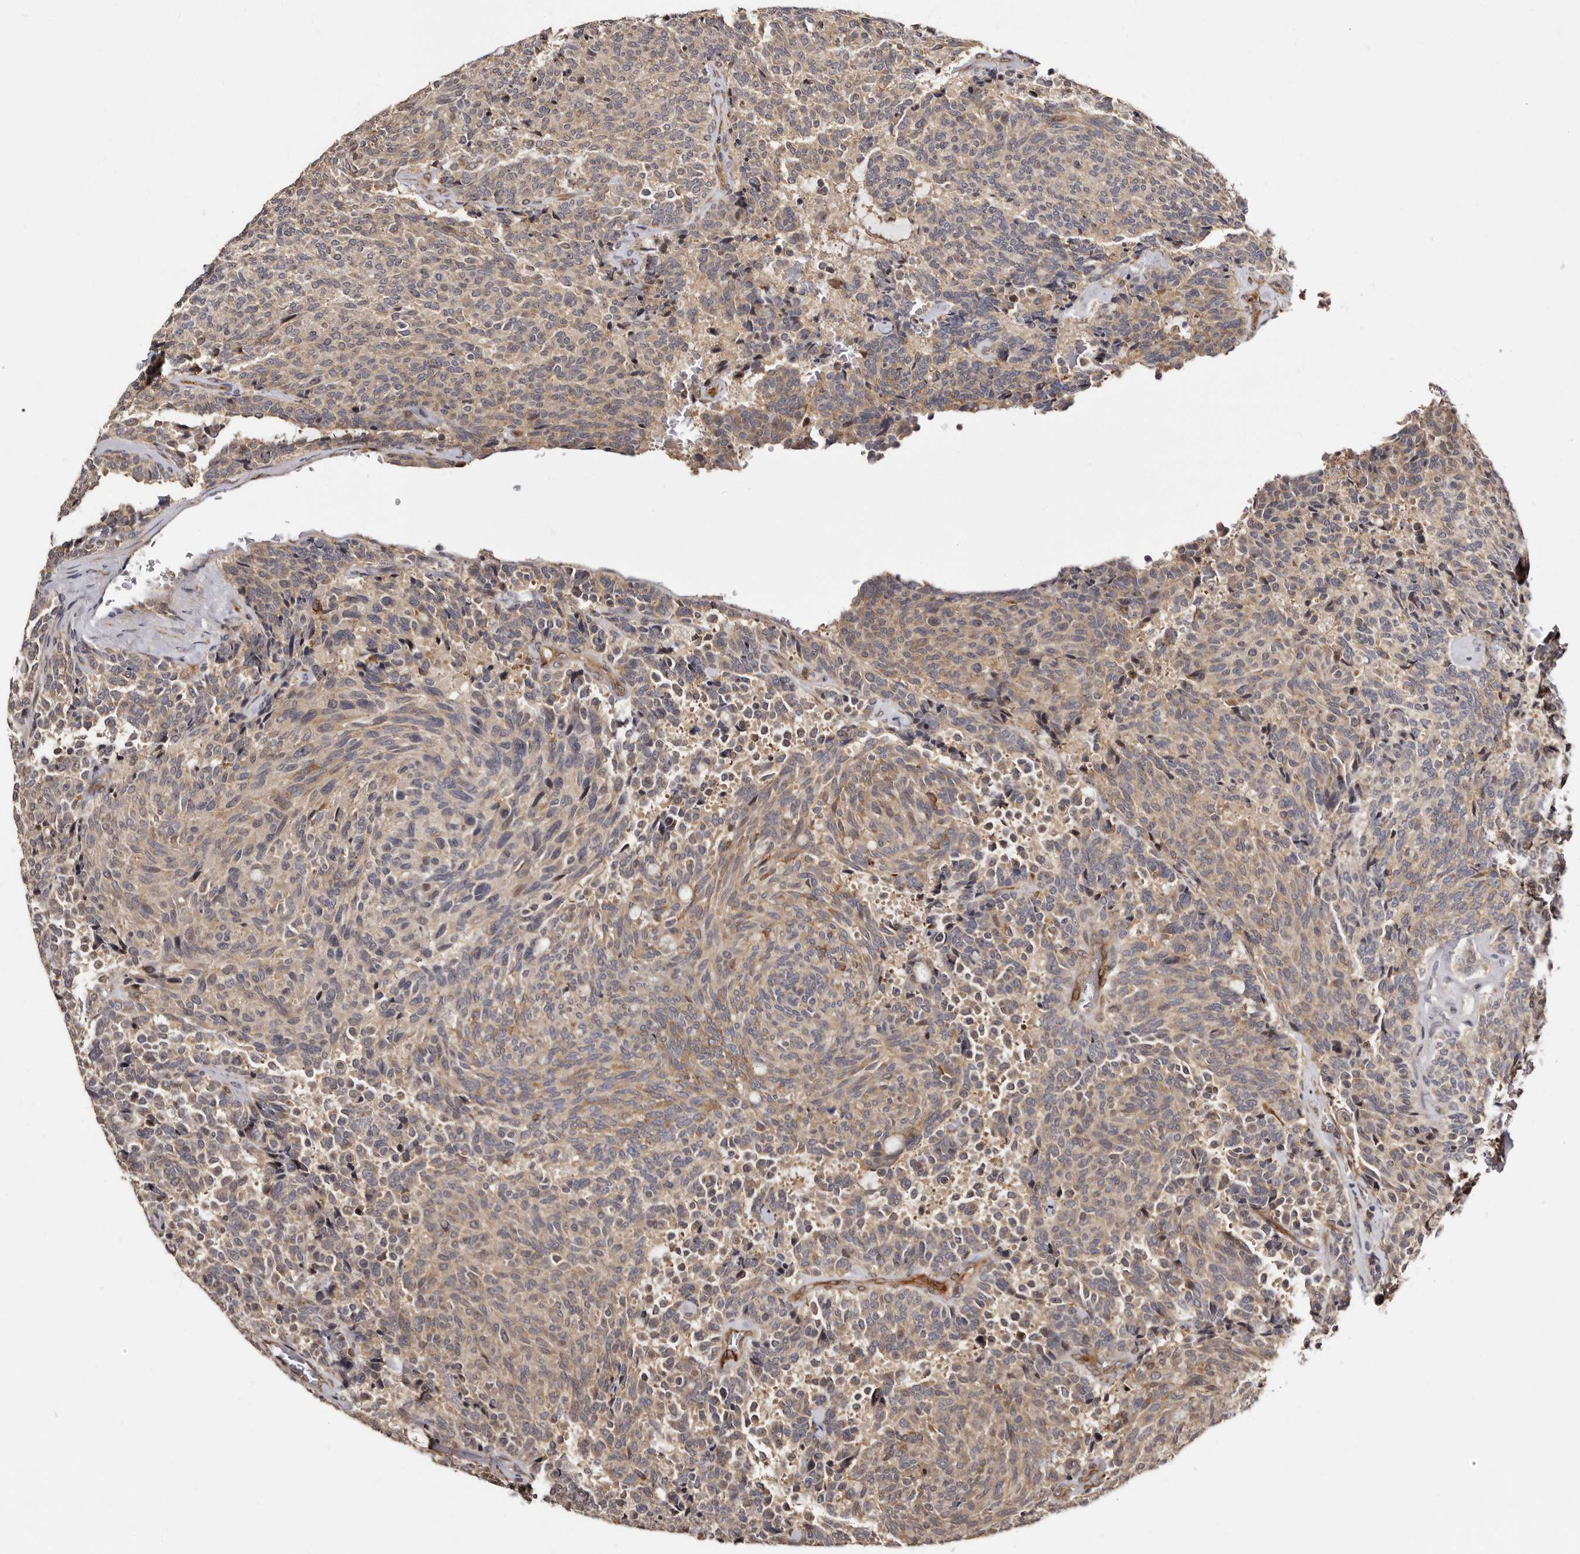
{"staining": {"intensity": "weak", "quantity": ">75%", "location": "cytoplasmic/membranous"}, "tissue": "carcinoid", "cell_type": "Tumor cells", "image_type": "cancer", "snomed": [{"axis": "morphology", "description": "Carcinoid, malignant, NOS"}, {"axis": "topography", "description": "Pancreas"}], "caption": "A brown stain labels weak cytoplasmic/membranous positivity of a protein in human malignant carcinoid tumor cells.", "gene": "TBC1D22B", "patient": {"sex": "female", "age": 54}}